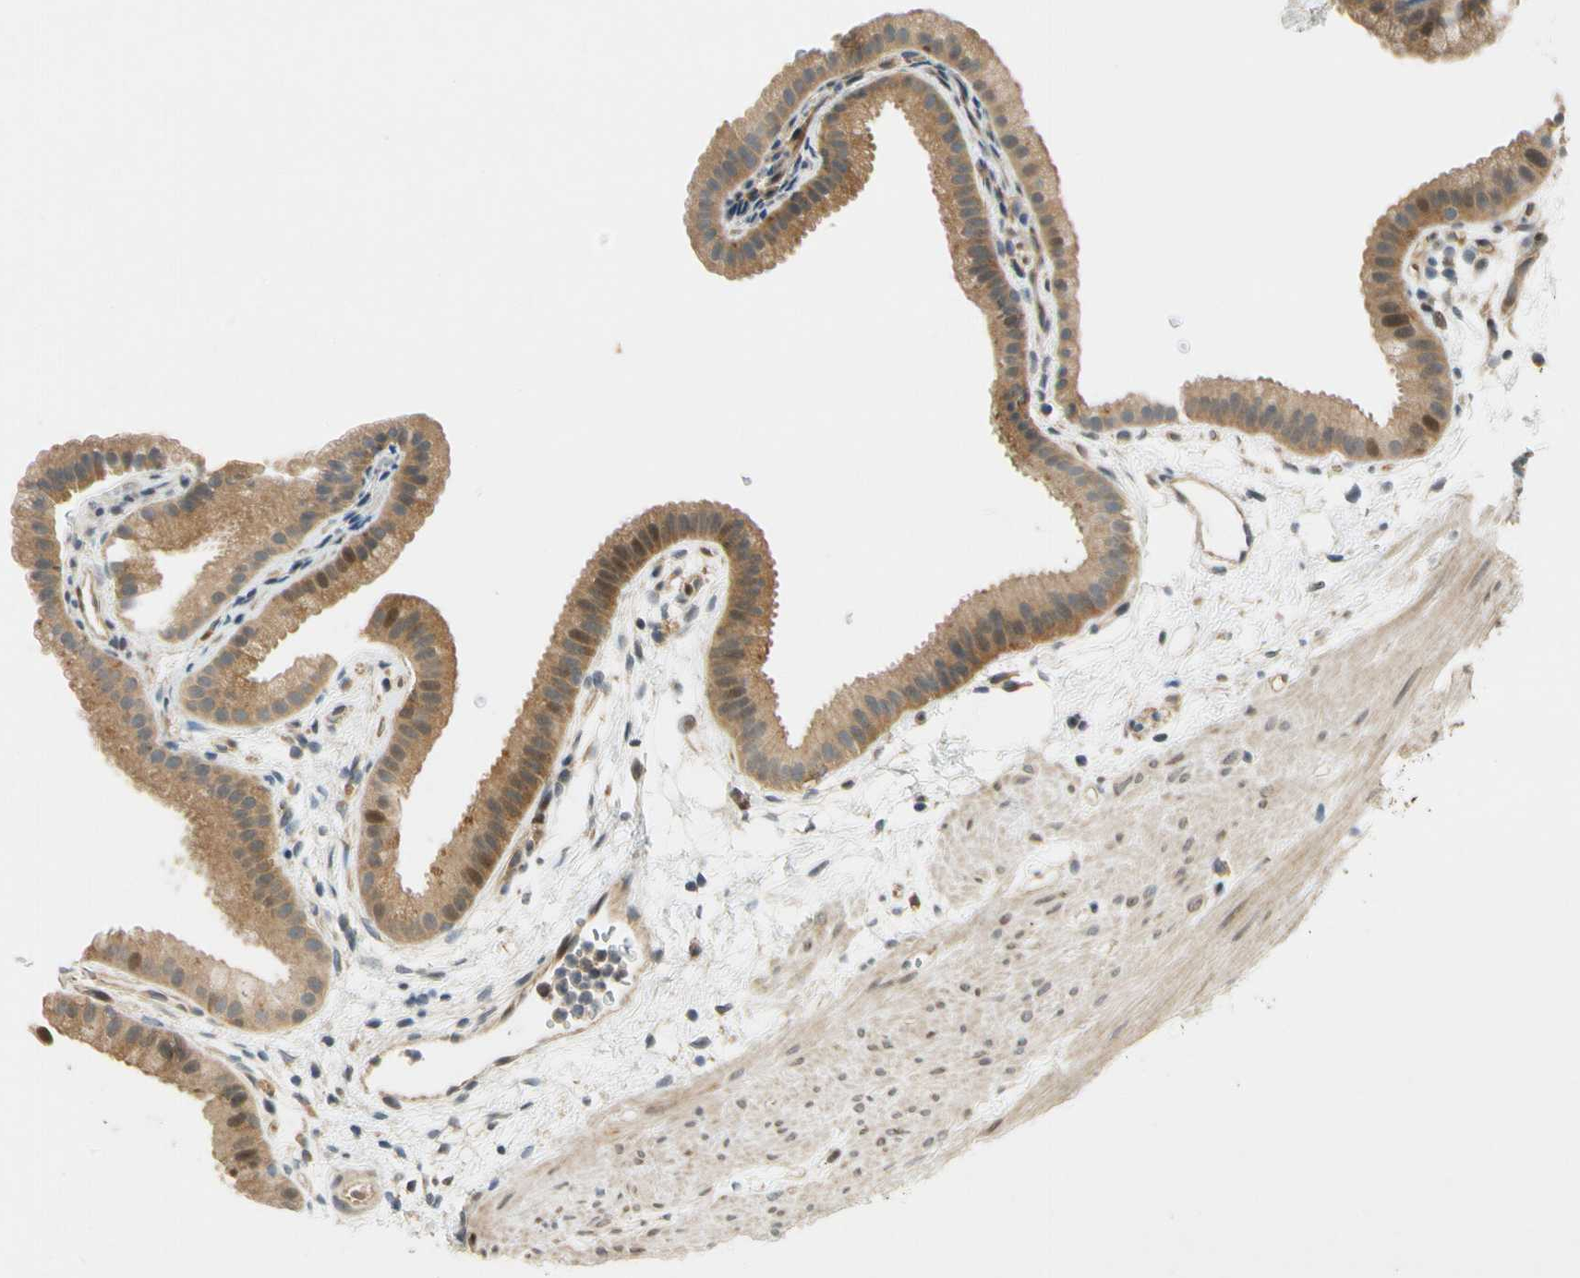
{"staining": {"intensity": "weak", "quantity": ">75%", "location": "cytoplasmic/membranous"}, "tissue": "gallbladder", "cell_type": "Glandular cells", "image_type": "normal", "snomed": [{"axis": "morphology", "description": "Normal tissue, NOS"}, {"axis": "topography", "description": "Gallbladder"}], "caption": "Immunohistochemical staining of unremarkable human gallbladder shows low levels of weak cytoplasmic/membranous staining in about >75% of glandular cells. (brown staining indicates protein expression, while blue staining denotes nuclei).", "gene": "GATD1", "patient": {"sex": "female", "age": 64}}